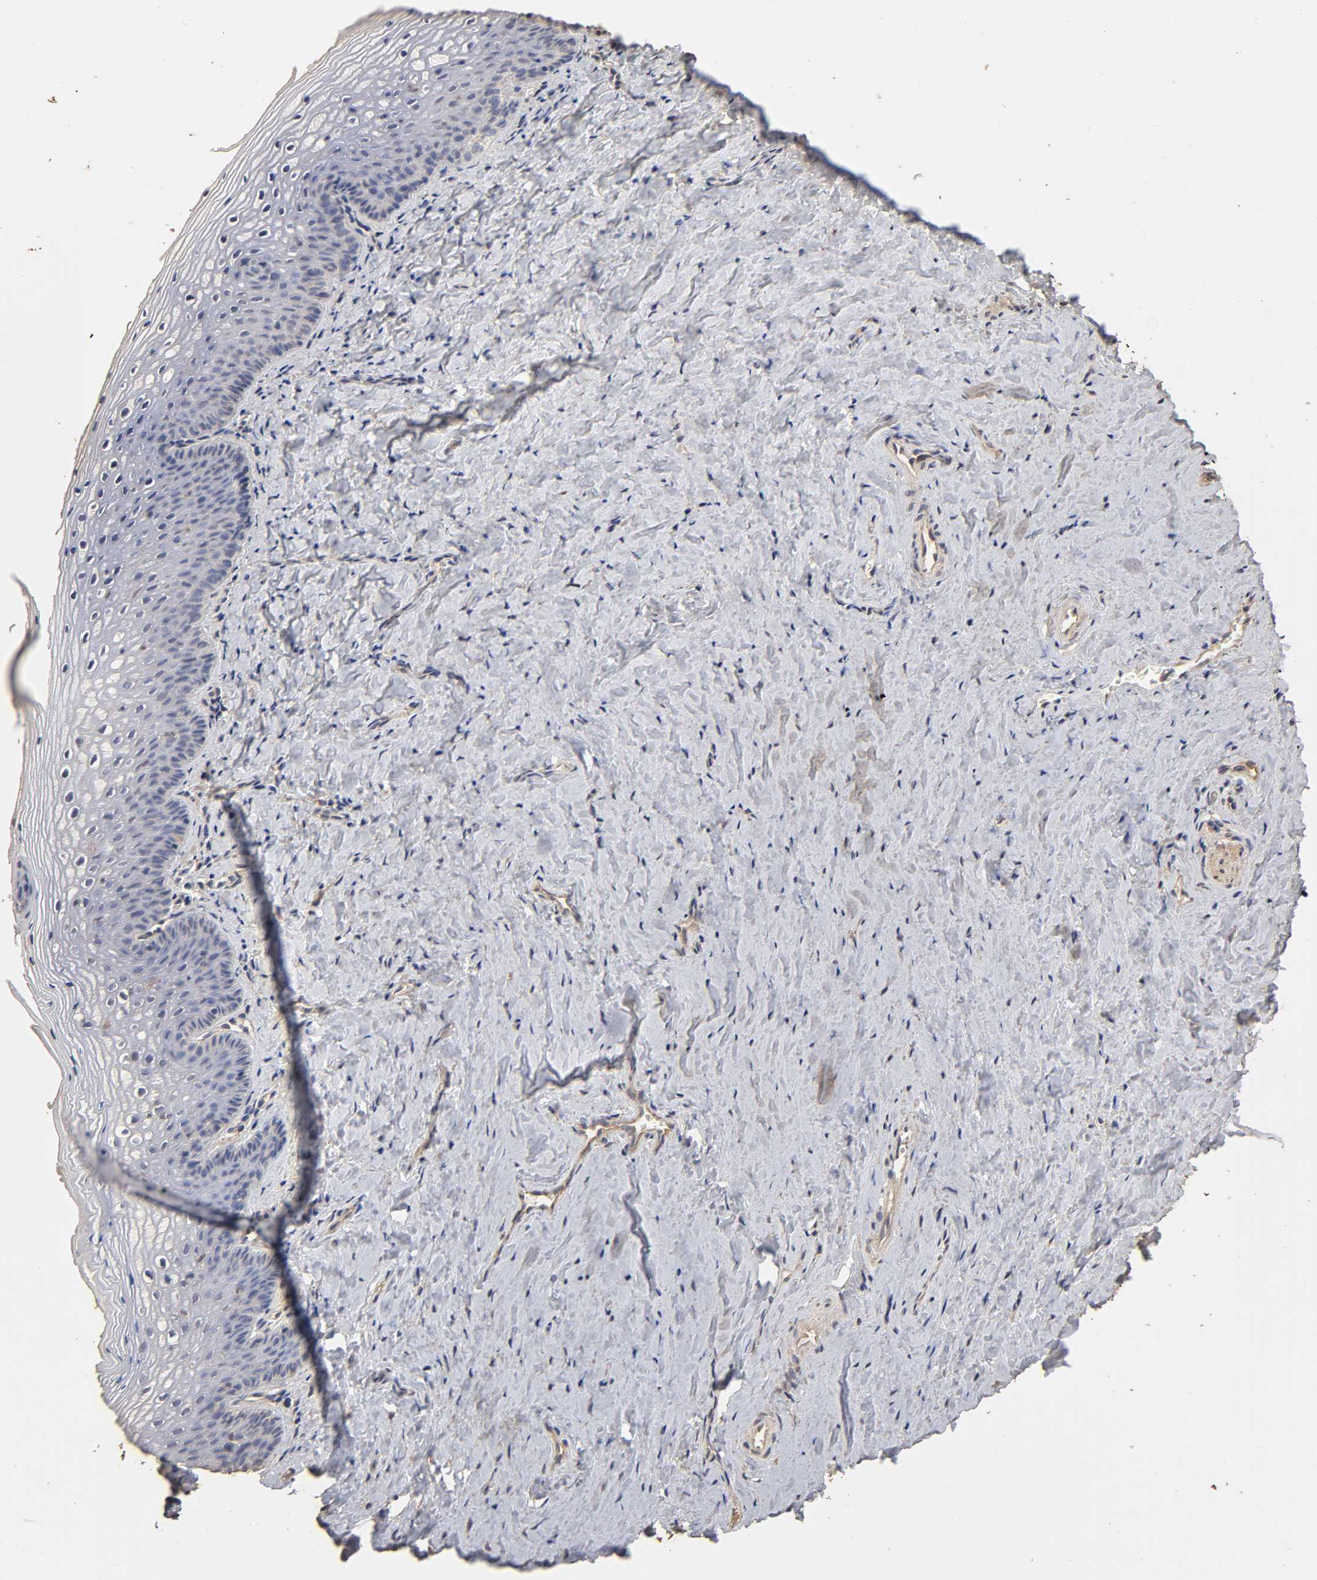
{"staining": {"intensity": "negative", "quantity": "none", "location": "none"}, "tissue": "vagina", "cell_type": "Squamous epithelial cells", "image_type": "normal", "snomed": [{"axis": "morphology", "description": "Normal tissue, NOS"}, {"axis": "topography", "description": "Vagina"}], "caption": "Immunohistochemistry histopathology image of normal vagina stained for a protein (brown), which reveals no expression in squamous epithelial cells. Nuclei are stained in blue.", "gene": "VSIG4", "patient": {"sex": "female", "age": 46}}